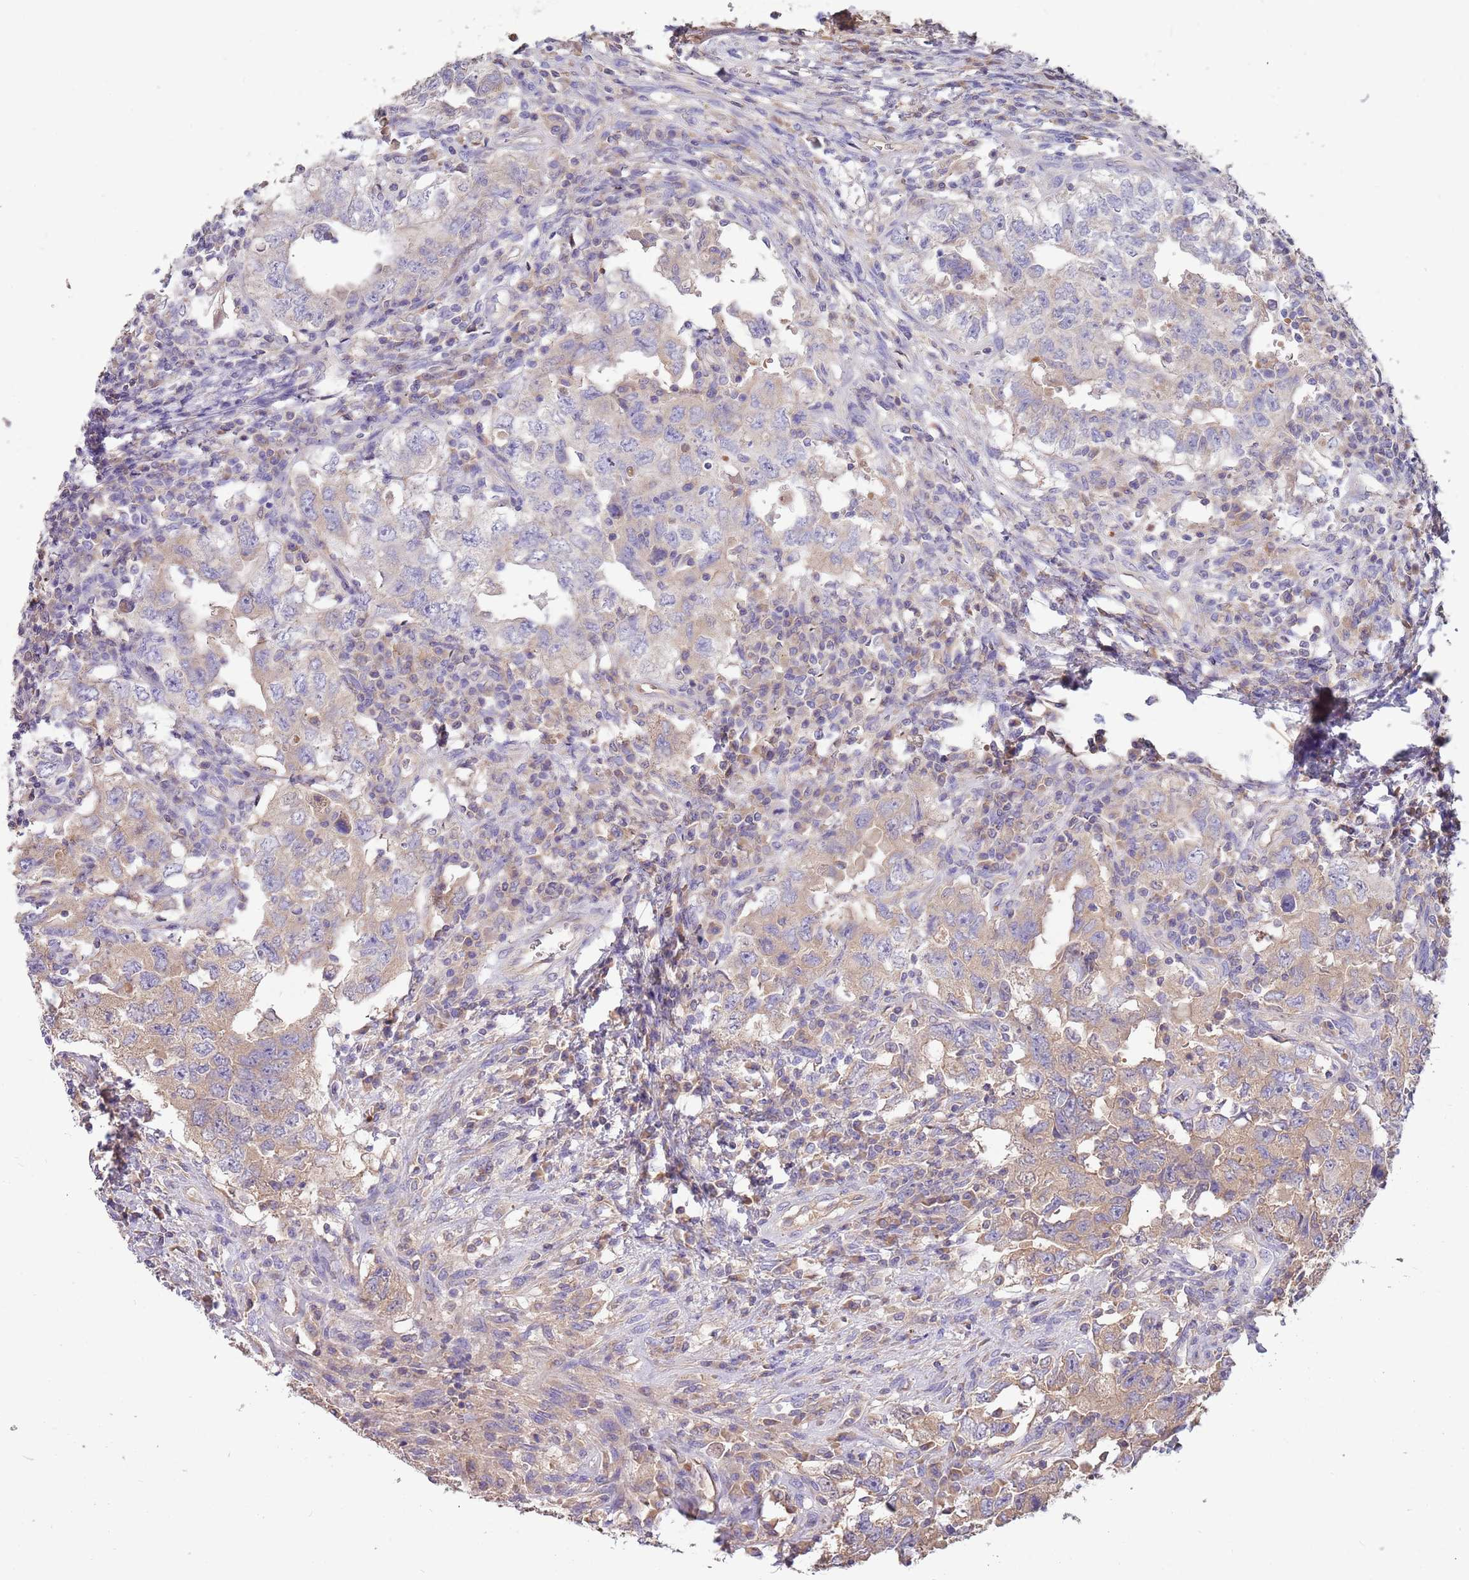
{"staining": {"intensity": "weak", "quantity": "25%-75%", "location": "cytoplasmic/membranous"}, "tissue": "testis cancer", "cell_type": "Tumor cells", "image_type": "cancer", "snomed": [{"axis": "morphology", "description": "Carcinoma, Embryonal, NOS"}, {"axis": "topography", "description": "Testis"}], "caption": "Protein positivity by immunohistochemistry reveals weak cytoplasmic/membranous positivity in about 25%-75% of tumor cells in testis embryonal carcinoma. (Stains: DAB (3,3'-diaminobenzidine) in brown, nuclei in blue, Microscopy: brightfield microscopy at high magnification).", "gene": "TRMO", "patient": {"sex": "male", "age": 26}}